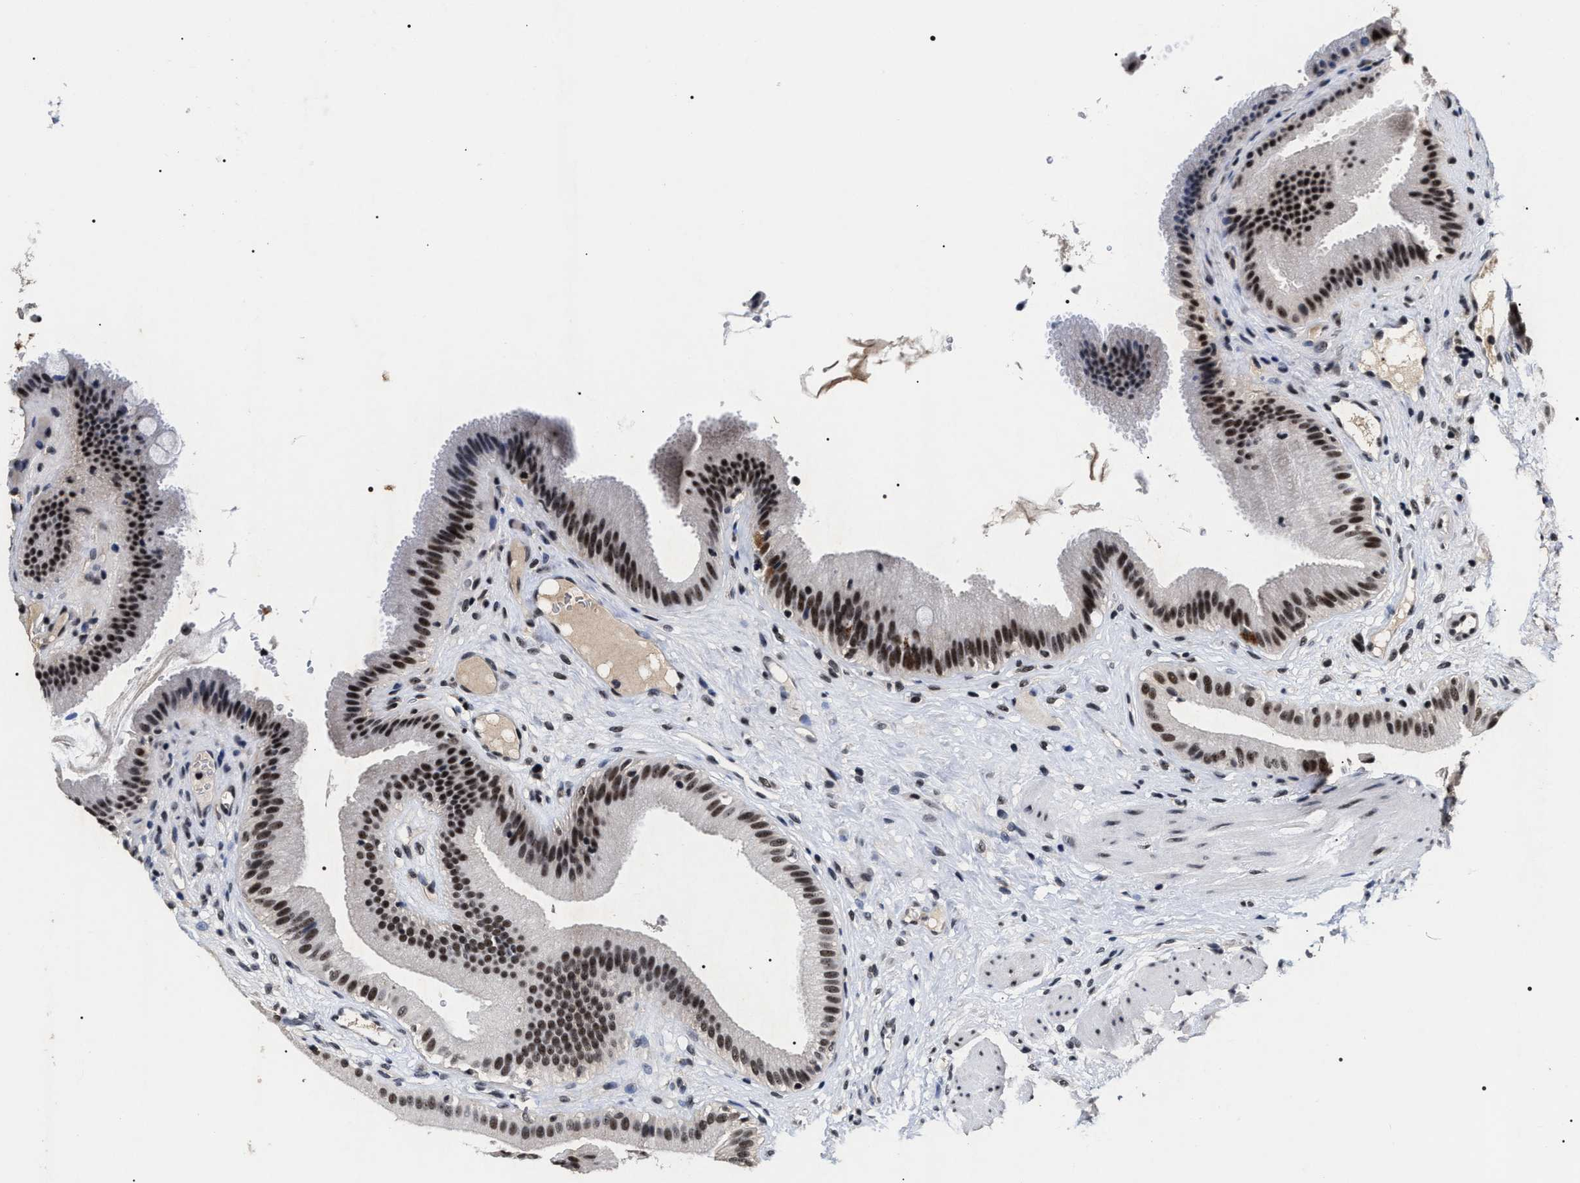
{"staining": {"intensity": "strong", "quantity": ">75%", "location": "nuclear"}, "tissue": "gallbladder", "cell_type": "Glandular cells", "image_type": "normal", "snomed": [{"axis": "morphology", "description": "Normal tissue, NOS"}, {"axis": "topography", "description": "Gallbladder"}], "caption": "The photomicrograph exhibits staining of unremarkable gallbladder, revealing strong nuclear protein positivity (brown color) within glandular cells.", "gene": "RRP1B", "patient": {"sex": "male", "age": 49}}